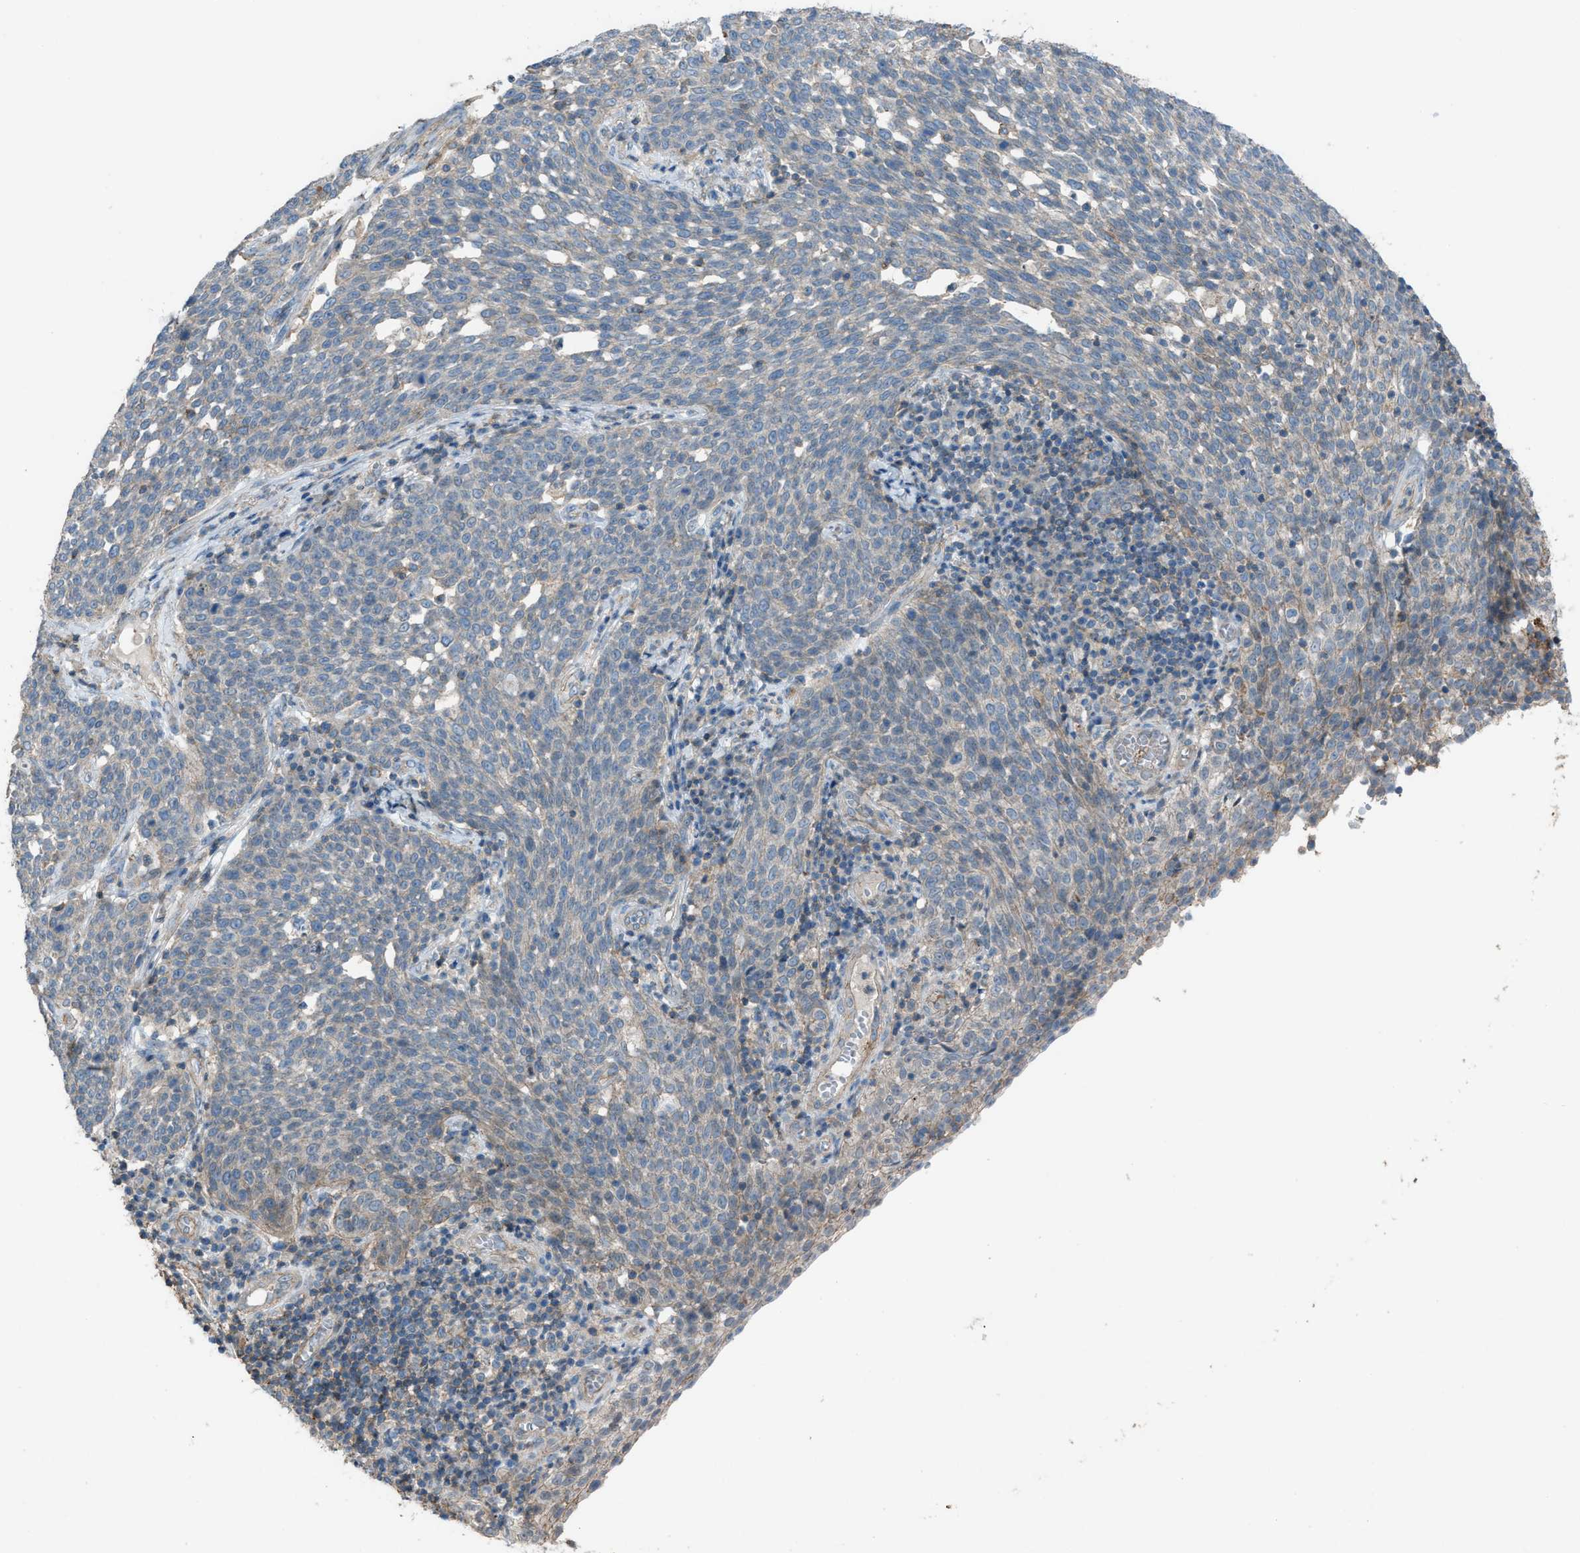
{"staining": {"intensity": "negative", "quantity": "none", "location": "none"}, "tissue": "cervical cancer", "cell_type": "Tumor cells", "image_type": "cancer", "snomed": [{"axis": "morphology", "description": "Squamous cell carcinoma, NOS"}, {"axis": "topography", "description": "Cervix"}], "caption": "Tumor cells are negative for protein expression in human cervical cancer.", "gene": "NCK2", "patient": {"sex": "female", "age": 34}}